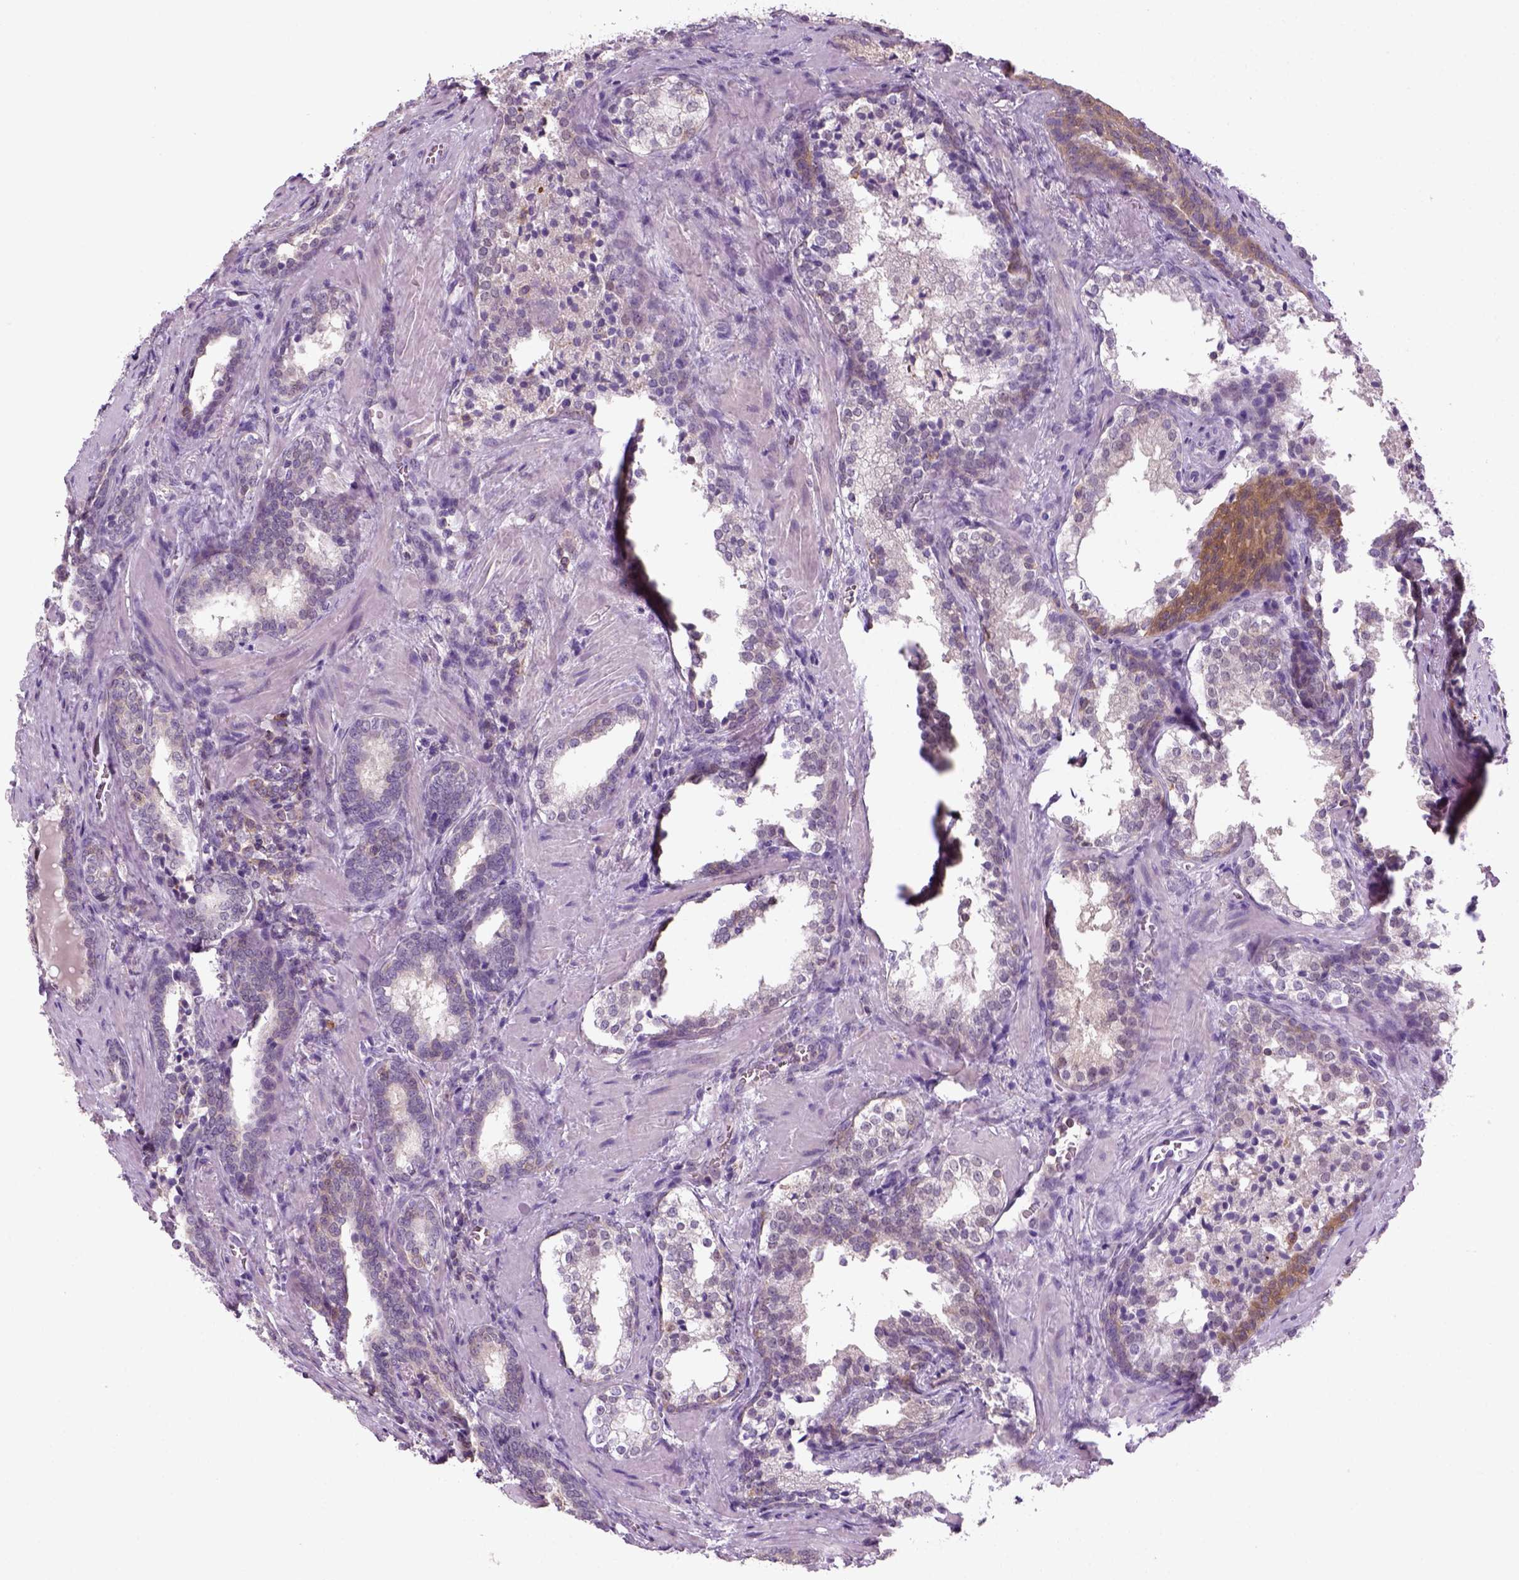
{"staining": {"intensity": "negative", "quantity": "none", "location": "none"}, "tissue": "prostate cancer", "cell_type": "Tumor cells", "image_type": "cancer", "snomed": [{"axis": "morphology", "description": "Adenocarcinoma, NOS"}, {"axis": "topography", "description": "Prostate and seminal vesicle, NOS"}], "caption": "There is no significant expression in tumor cells of prostate cancer (adenocarcinoma).", "gene": "GOT1", "patient": {"sex": "male", "age": 63}}